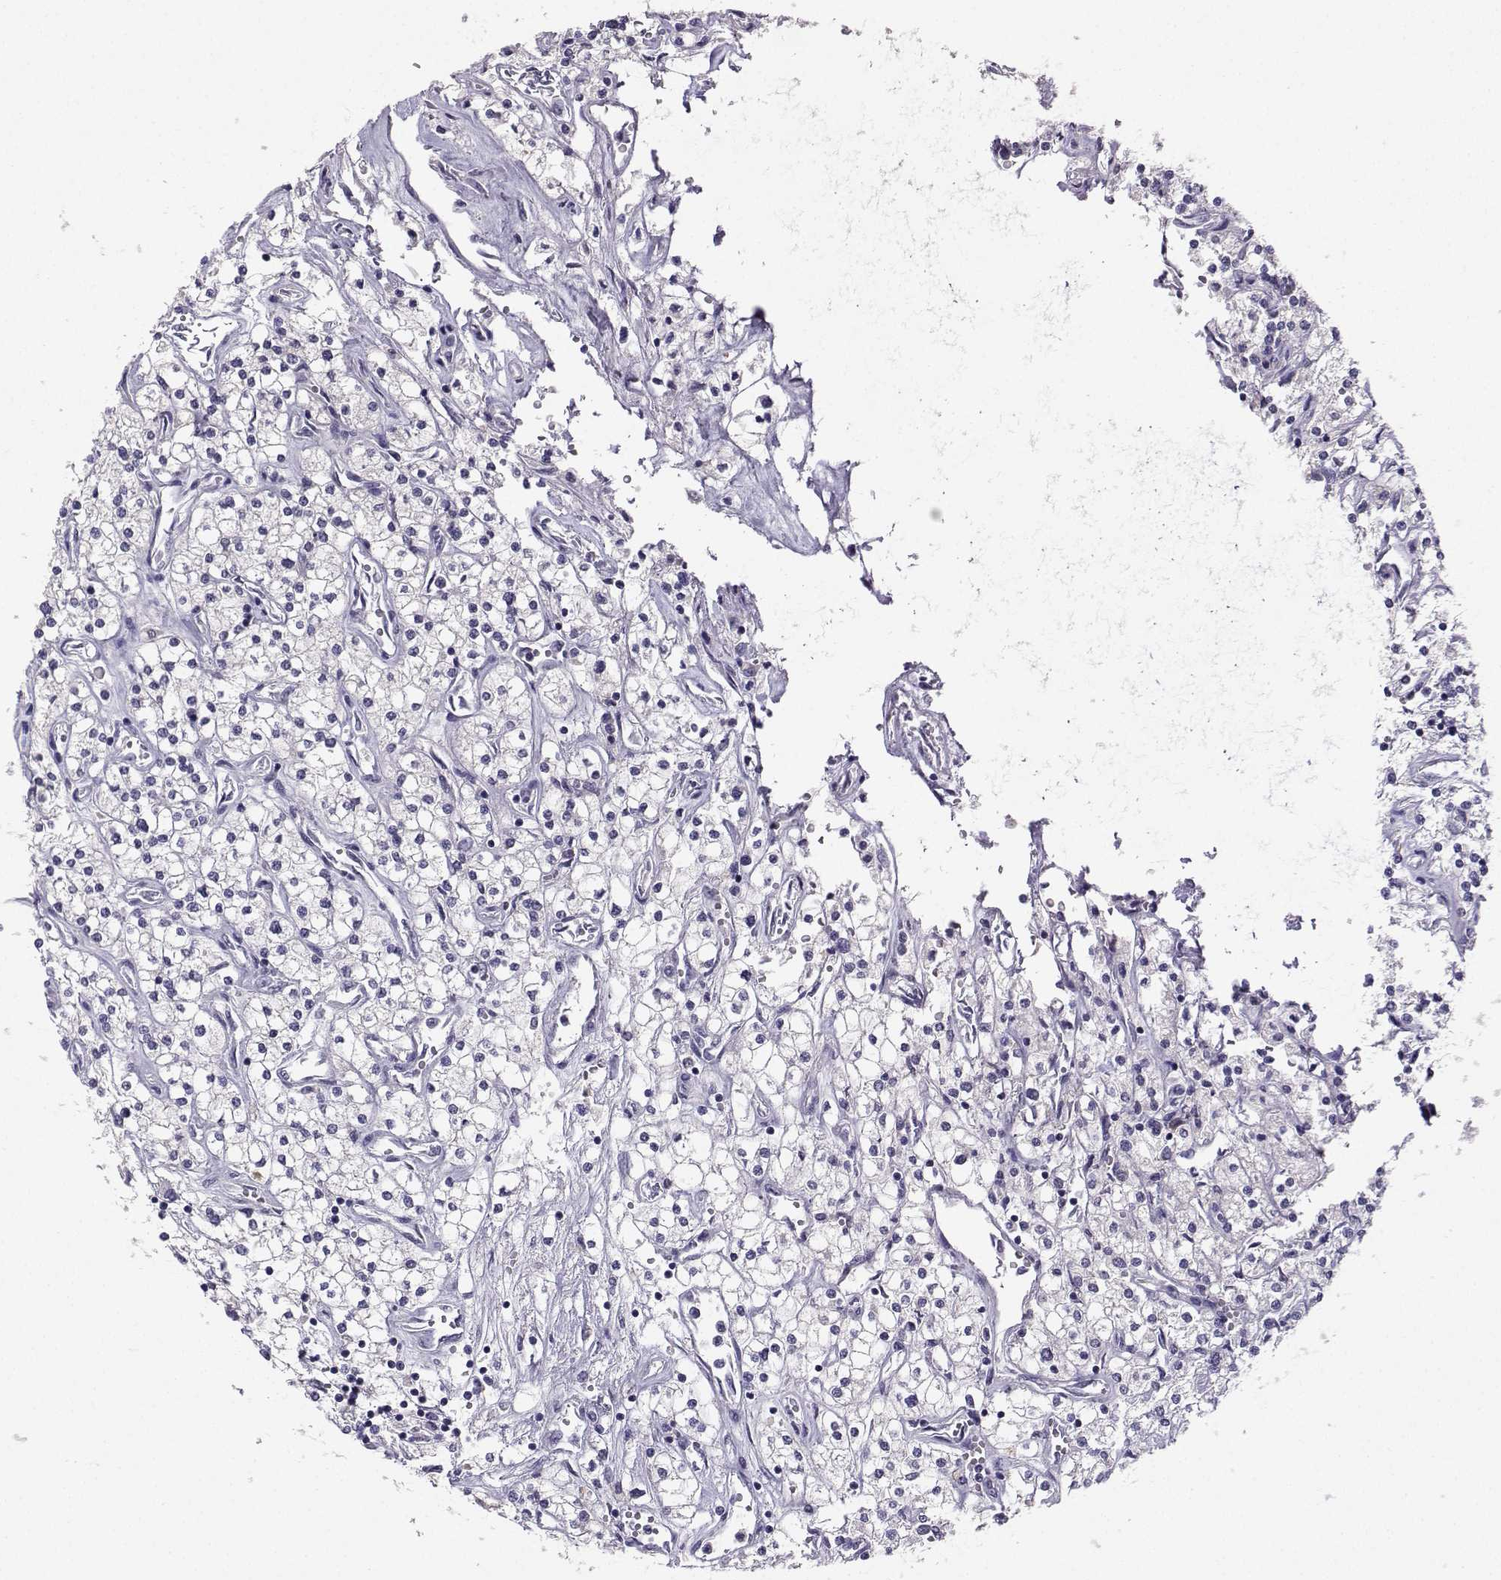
{"staining": {"intensity": "negative", "quantity": "none", "location": "none"}, "tissue": "renal cancer", "cell_type": "Tumor cells", "image_type": "cancer", "snomed": [{"axis": "morphology", "description": "Adenocarcinoma, NOS"}, {"axis": "topography", "description": "Kidney"}], "caption": "Protein analysis of renal adenocarcinoma demonstrates no significant staining in tumor cells.", "gene": "TBR1", "patient": {"sex": "male", "age": 80}}